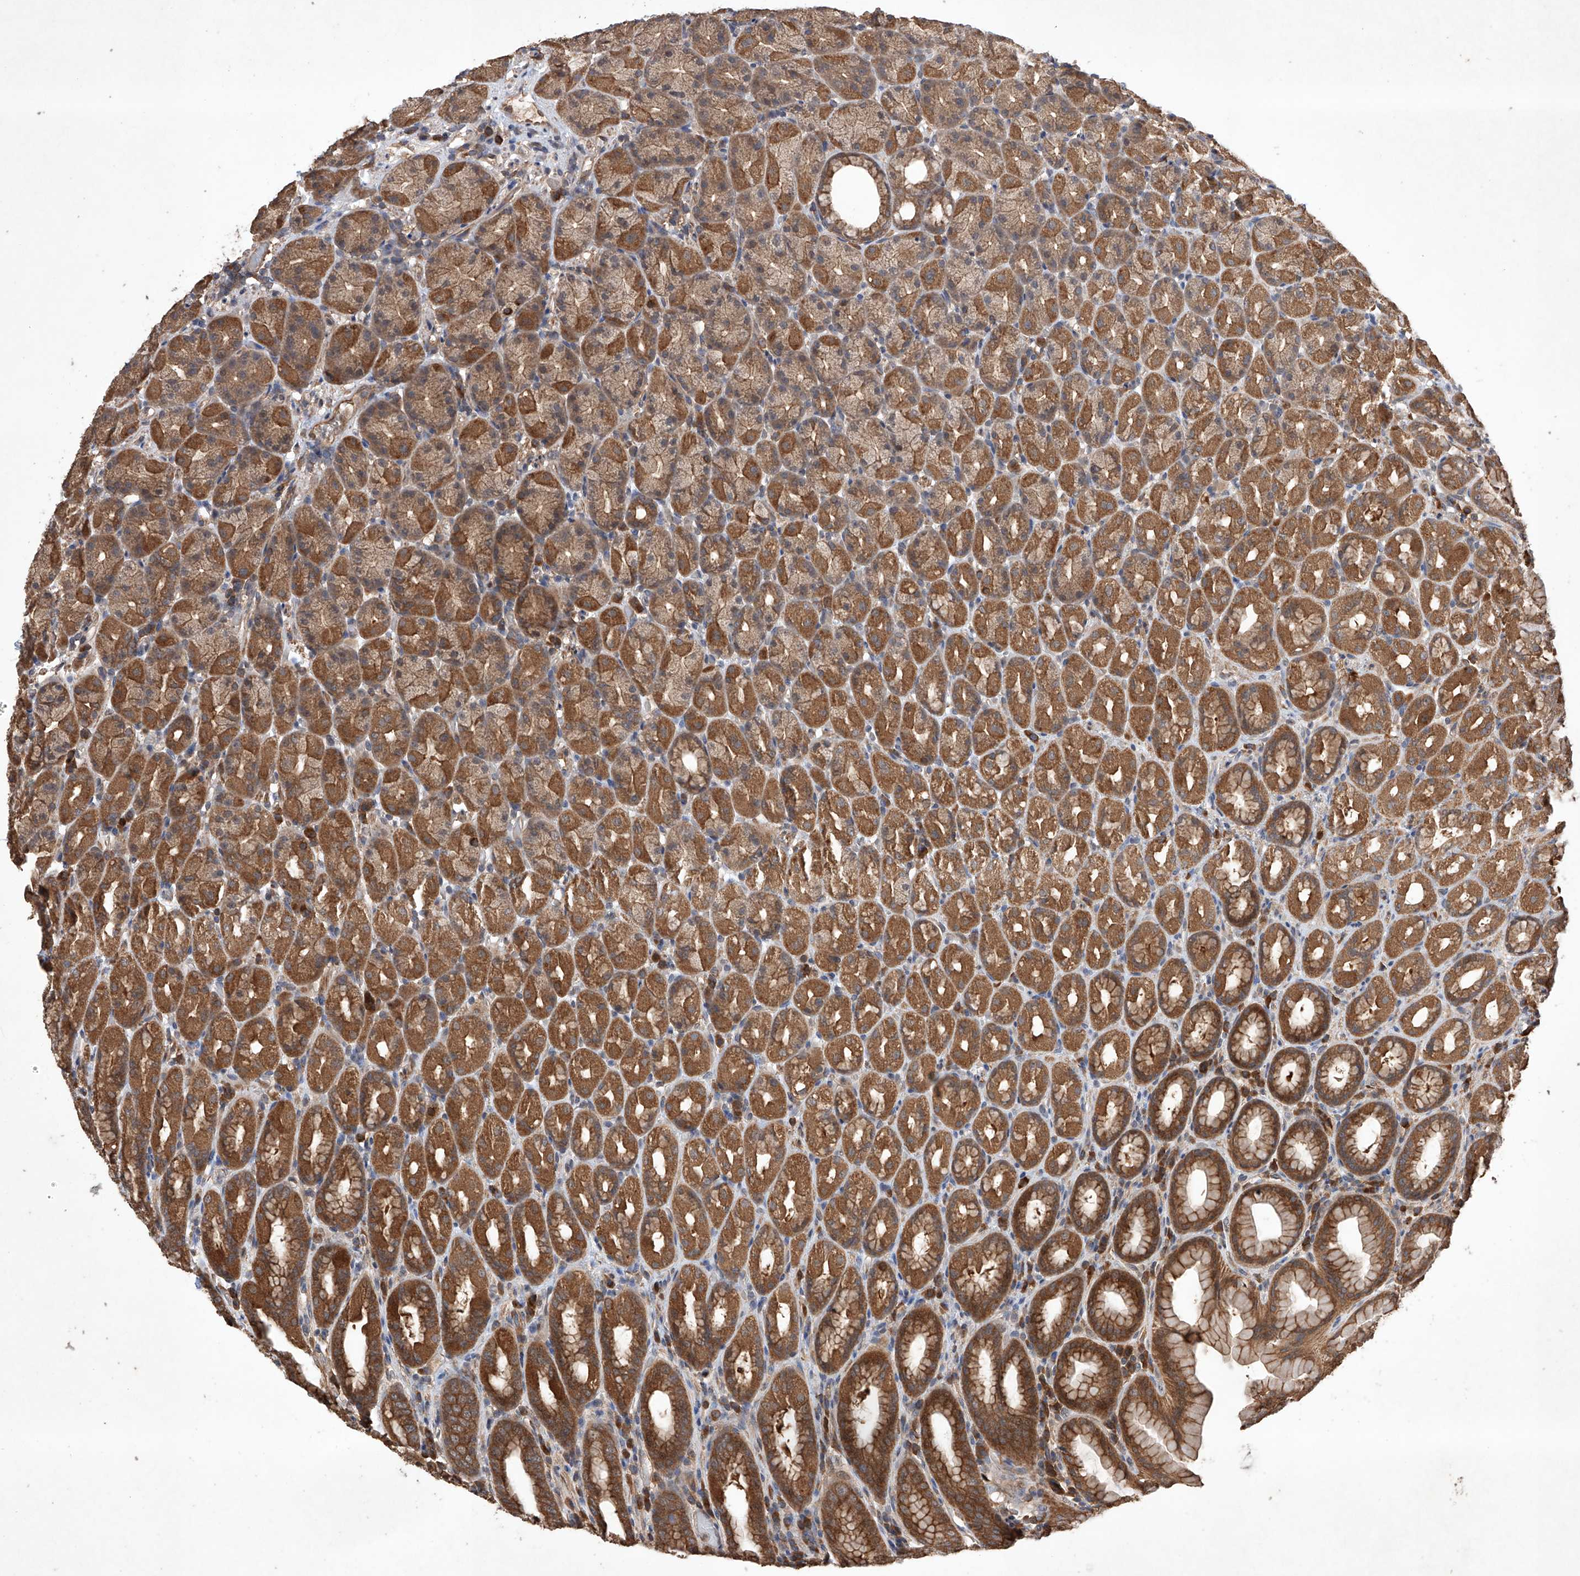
{"staining": {"intensity": "moderate", "quantity": ">75%", "location": "cytoplasmic/membranous"}, "tissue": "stomach", "cell_type": "Glandular cells", "image_type": "normal", "snomed": [{"axis": "morphology", "description": "Normal tissue, NOS"}, {"axis": "topography", "description": "Stomach, upper"}], "caption": "Glandular cells display moderate cytoplasmic/membranous staining in about >75% of cells in unremarkable stomach.", "gene": "LURAP1", "patient": {"sex": "male", "age": 68}}